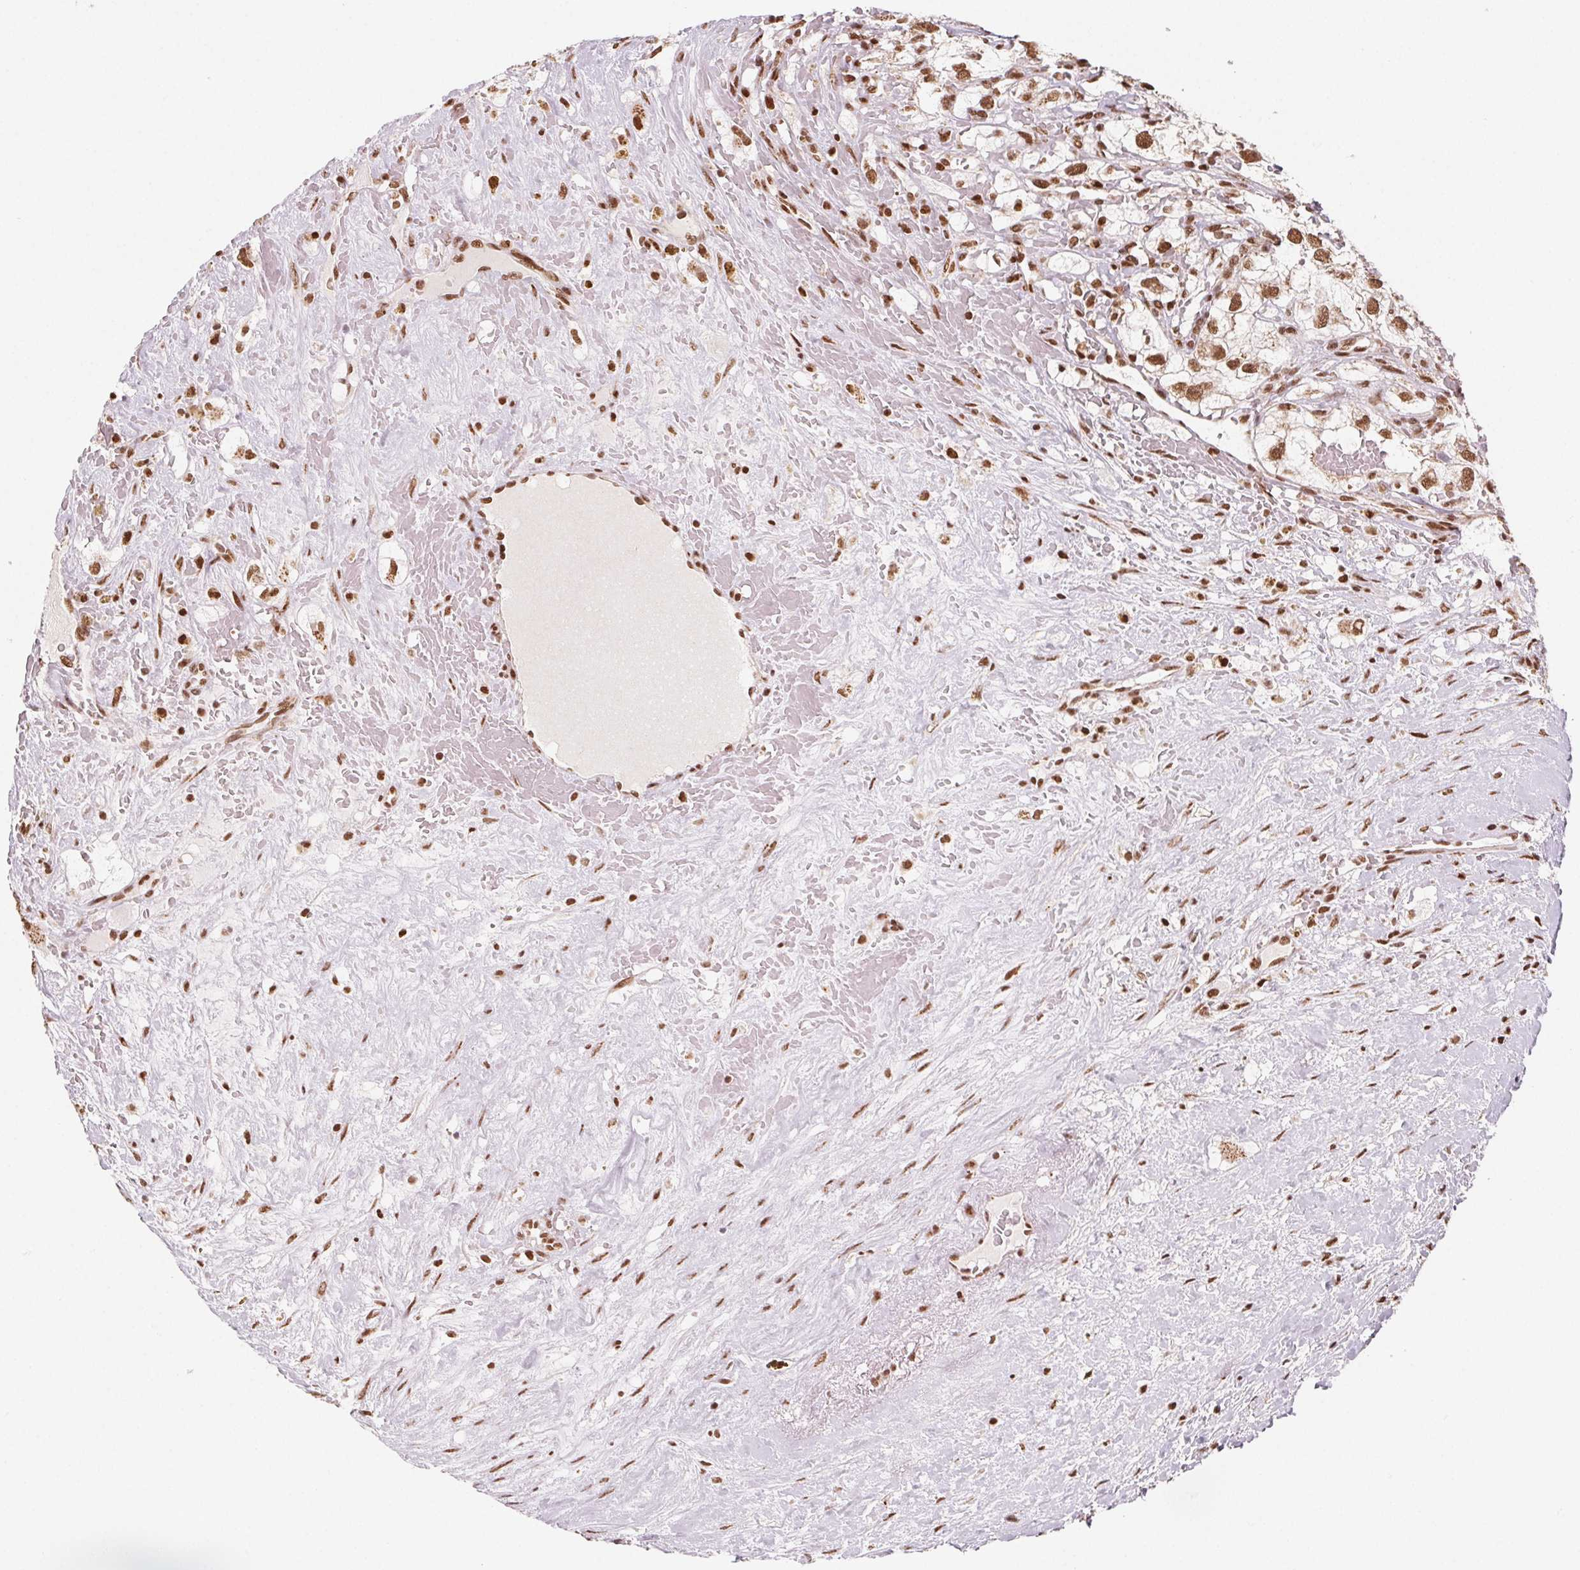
{"staining": {"intensity": "moderate", "quantity": ">75%", "location": "nuclear"}, "tissue": "renal cancer", "cell_type": "Tumor cells", "image_type": "cancer", "snomed": [{"axis": "morphology", "description": "Adenocarcinoma, NOS"}, {"axis": "topography", "description": "Kidney"}], "caption": "This image demonstrates IHC staining of human renal adenocarcinoma, with medium moderate nuclear staining in about >75% of tumor cells.", "gene": "TOPORS", "patient": {"sex": "male", "age": 59}}